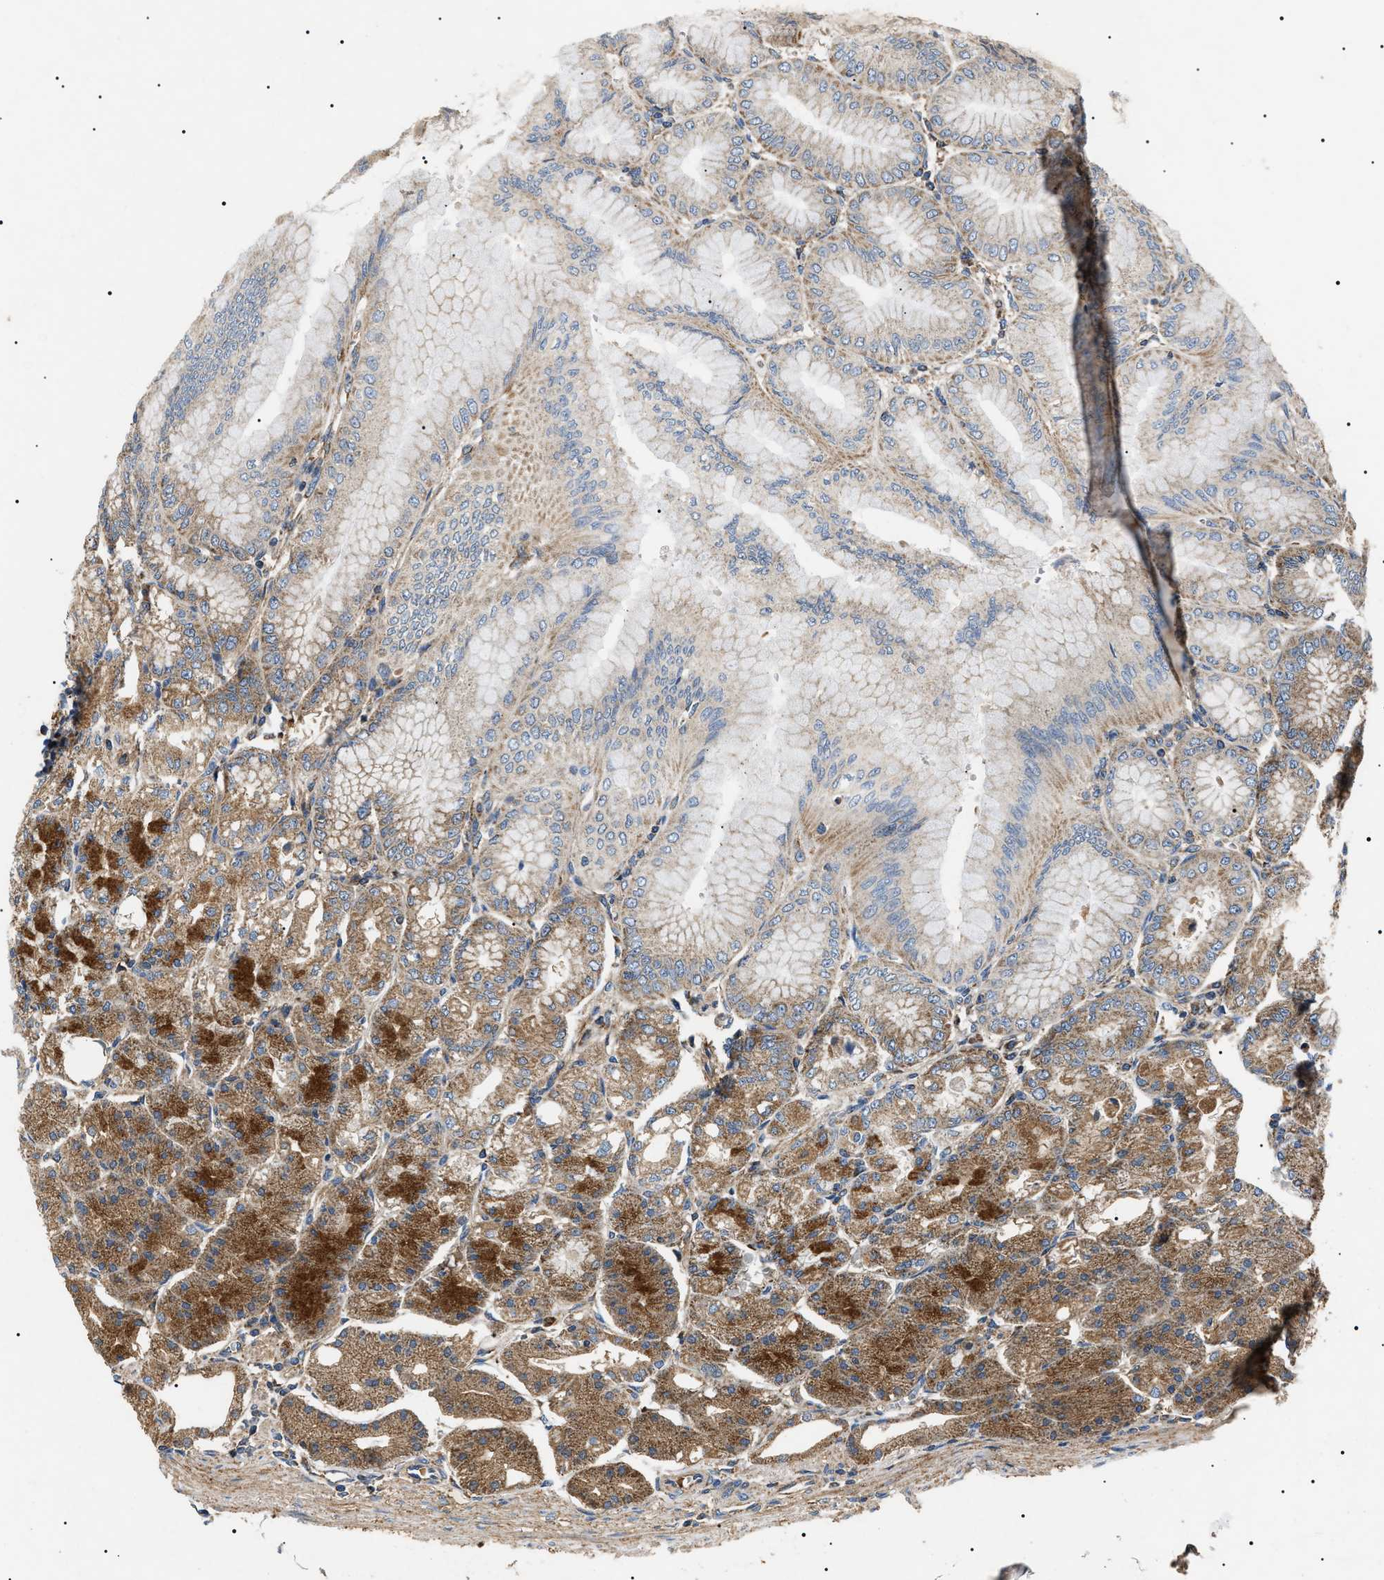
{"staining": {"intensity": "moderate", "quantity": ">75%", "location": "cytoplasmic/membranous"}, "tissue": "stomach", "cell_type": "Glandular cells", "image_type": "normal", "snomed": [{"axis": "morphology", "description": "Normal tissue, NOS"}, {"axis": "topography", "description": "Stomach, lower"}], "caption": "A medium amount of moderate cytoplasmic/membranous expression is present in about >75% of glandular cells in normal stomach. Immunohistochemistry (ihc) stains the protein in brown and the nuclei are stained blue.", "gene": "OXSM", "patient": {"sex": "male", "age": 71}}